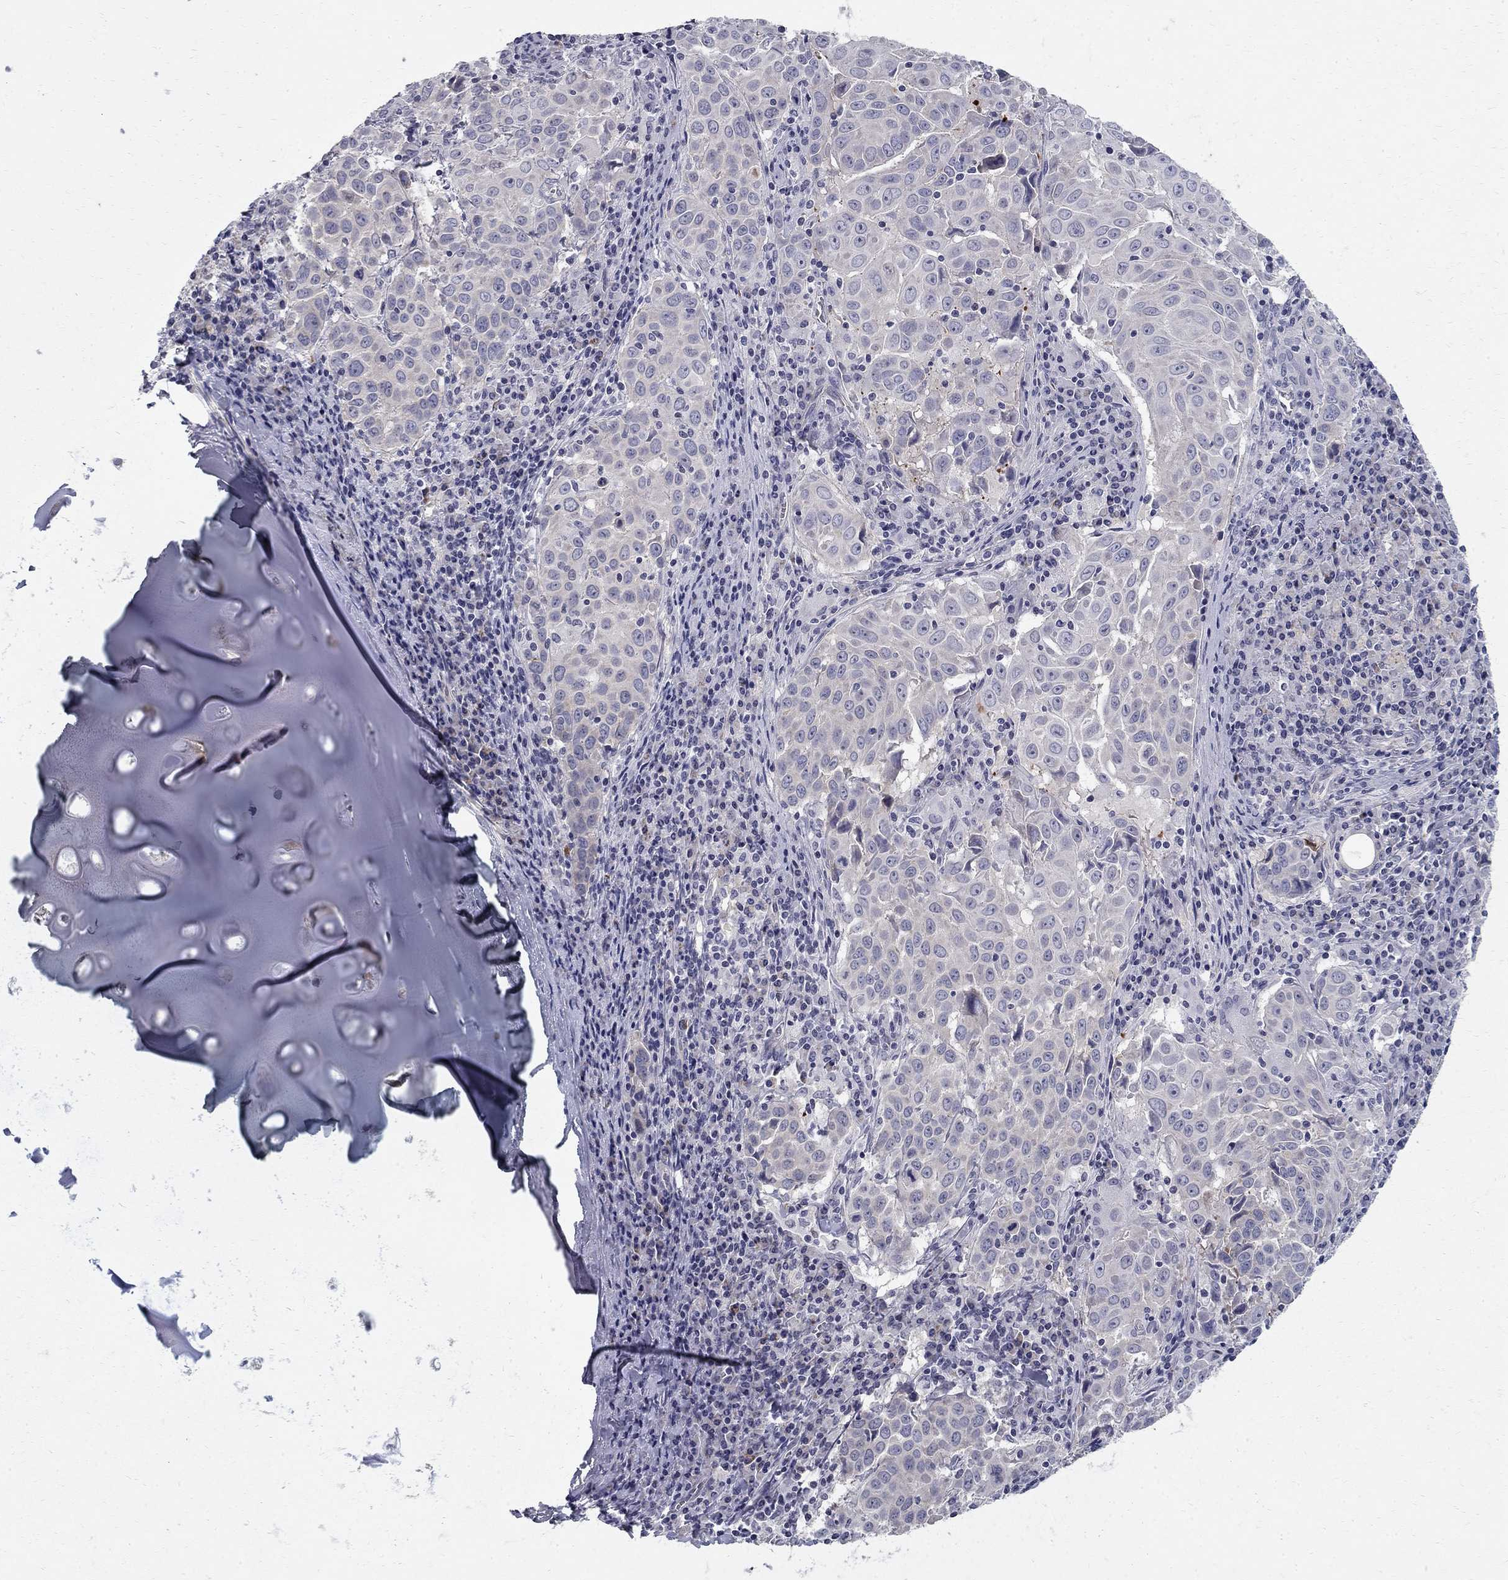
{"staining": {"intensity": "negative", "quantity": "none", "location": "none"}, "tissue": "lung cancer", "cell_type": "Tumor cells", "image_type": "cancer", "snomed": [{"axis": "morphology", "description": "Squamous cell carcinoma, NOS"}, {"axis": "topography", "description": "Lung"}], "caption": "Tumor cells are negative for brown protein staining in lung squamous cell carcinoma. (DAB (3,3'-diaminobenzidine) IHC, high magnification).", "gene": "CLIC6", "patient": {"sex": "male", "age": 57}}